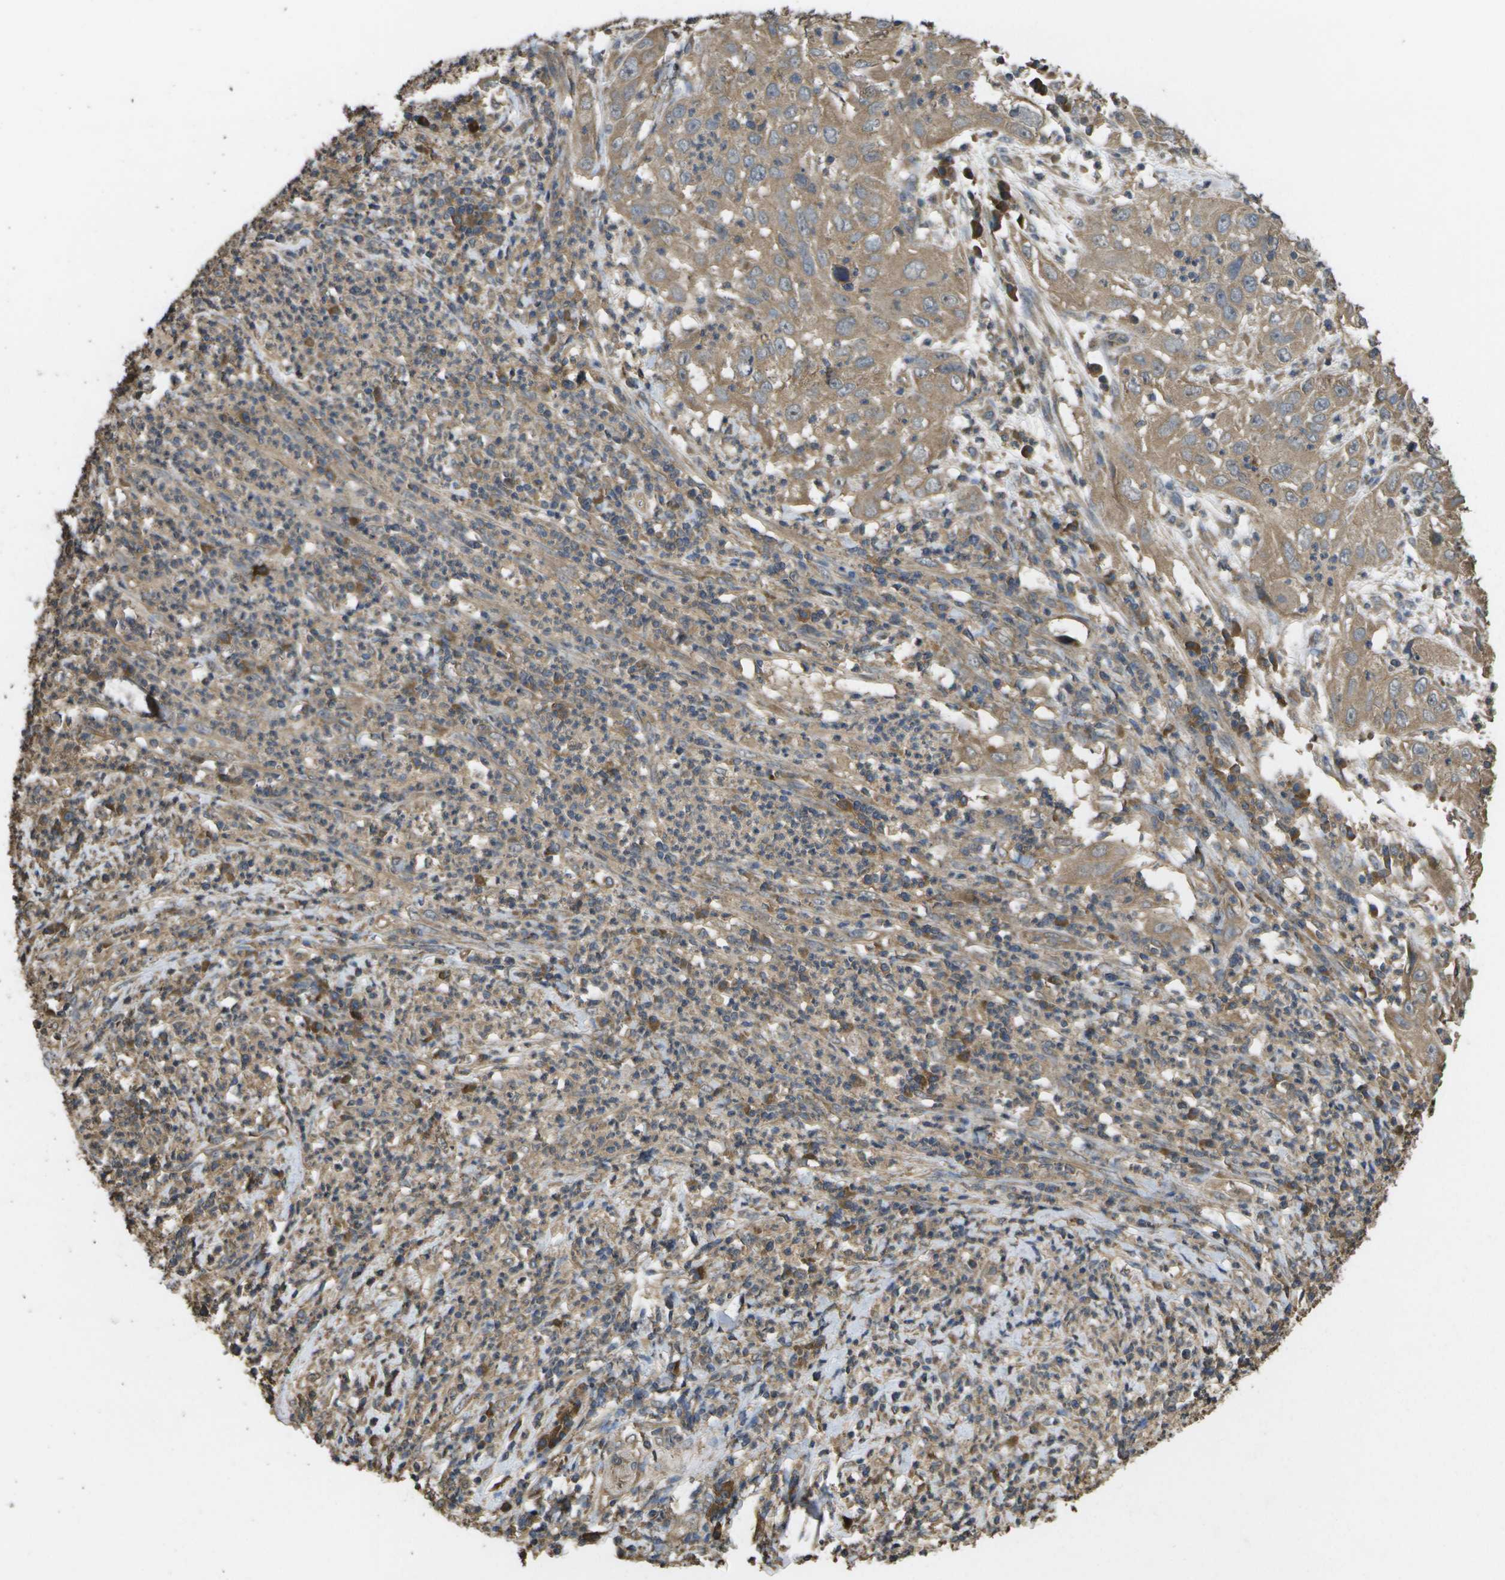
{"staining": {"intensity": "moderate", "quantity": ">75%", "location": "cytoplasmic/membranous"}, "tissue": "cervical cancer", "cell_type": "Tumor cells", "image_type": "cancer", "snomed": [{"axis": "morphology", "description": "Squamous cell carcinoma, NOS"}, {"axis": "topography", "description": "Cervix"}], "caption": "Cervical squamous cell carcinoma stained for a protein (brown) exhibits moderate cytoplasmic/membranous positive positivity in approximately >75% of tumor cells.", "gene": "SACS", "patient": {"sex": "female", "age": 32}}